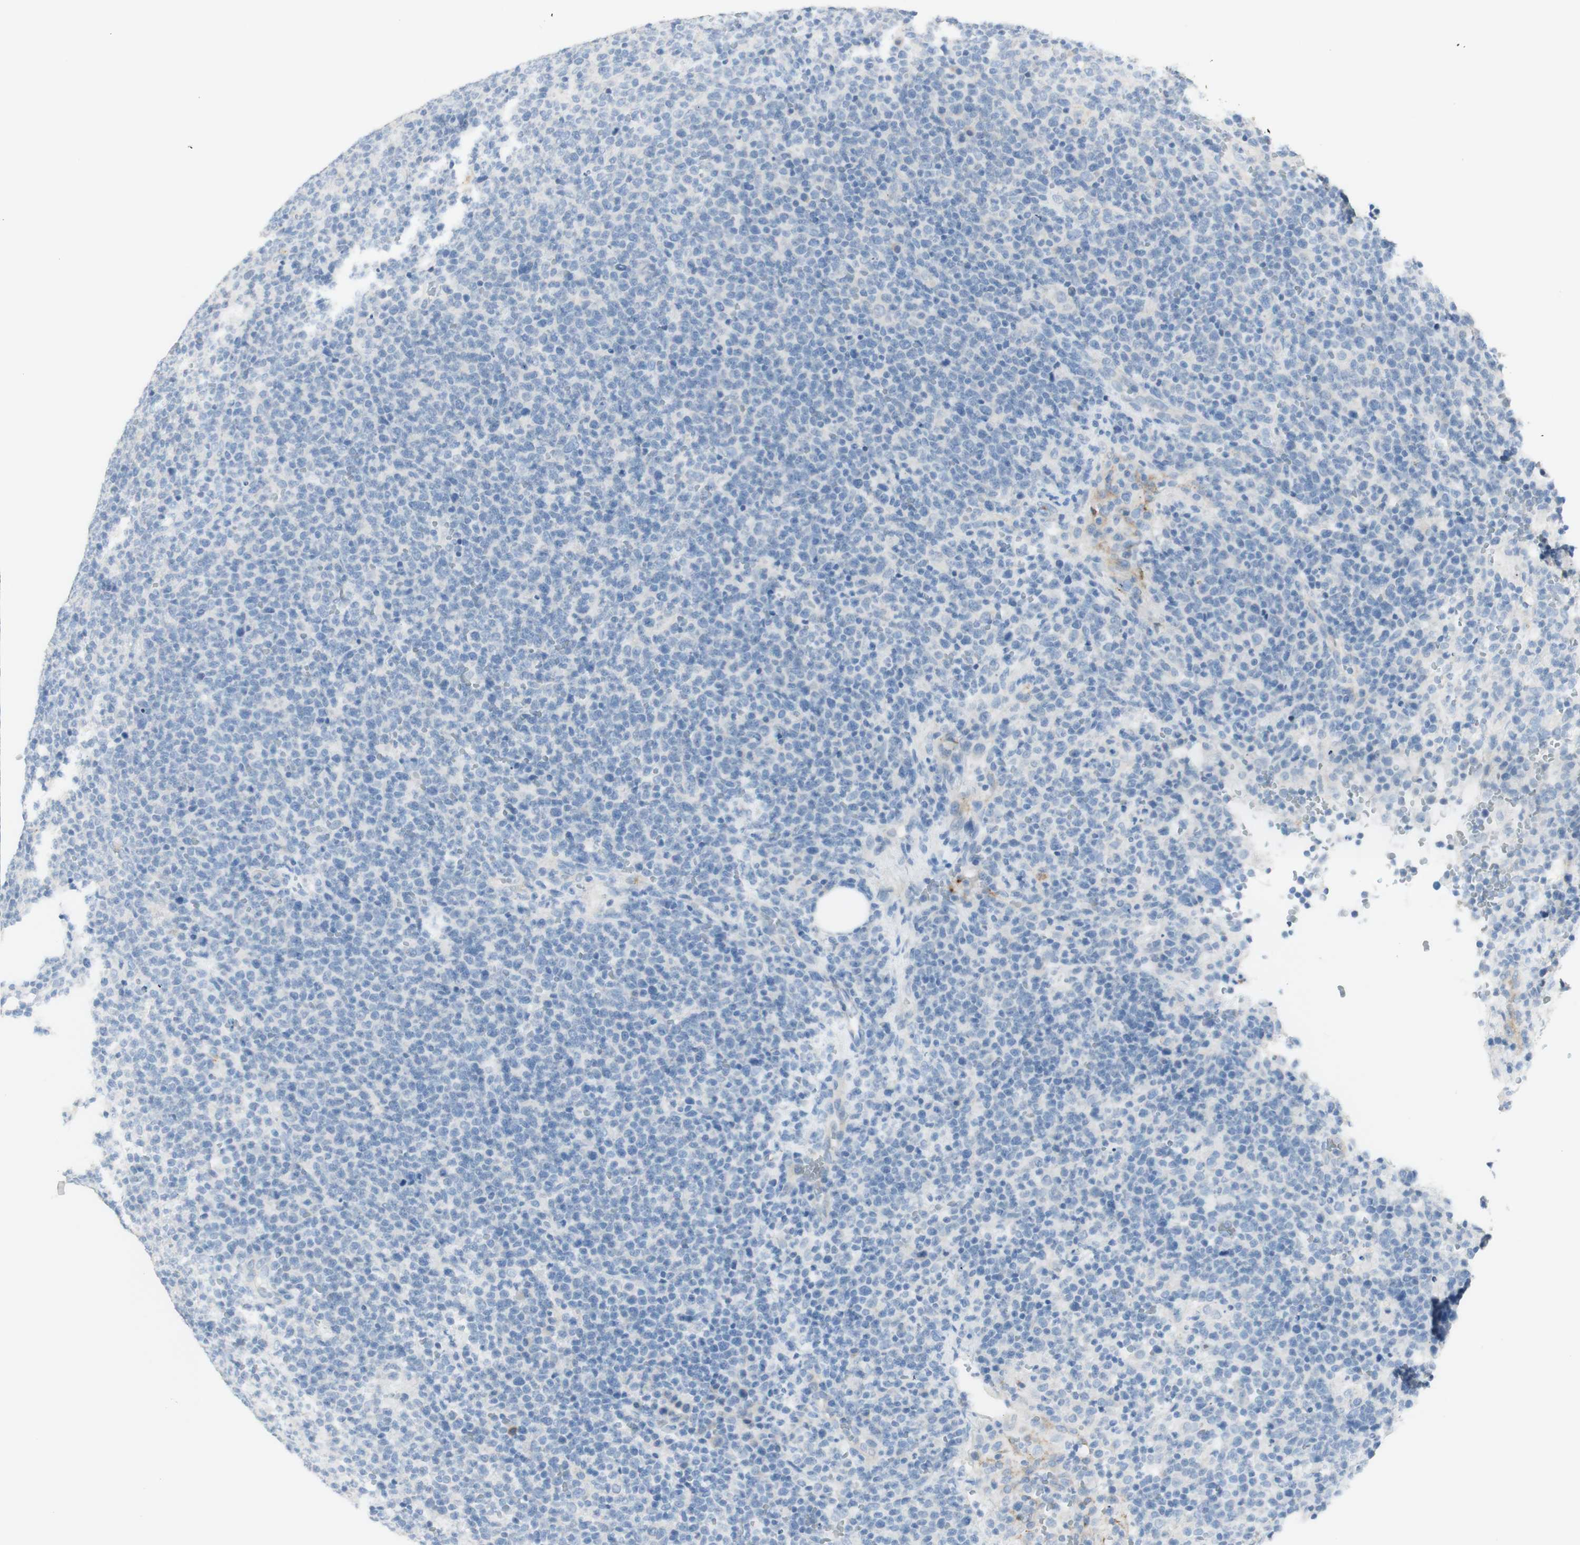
{"staining": {"intensity": "negative", "quantity": "none", "location": "none"}, "tissue": "lymphoma", "cell_type": "Tumor cells", "image_type": "cancer", "snomed": [{"axis": "morphology", "description": "Malignant lymphoma, non-Hodgkin's type, High grade"}, {"axis": "topography", "description": "Lymph node"}], "caption": "Immunohistochemistry (IHC) of human lymphoma shows no positivity in tumor cells.", "gene": "ART3", "patient": {"sex": "male", "age": 61}}